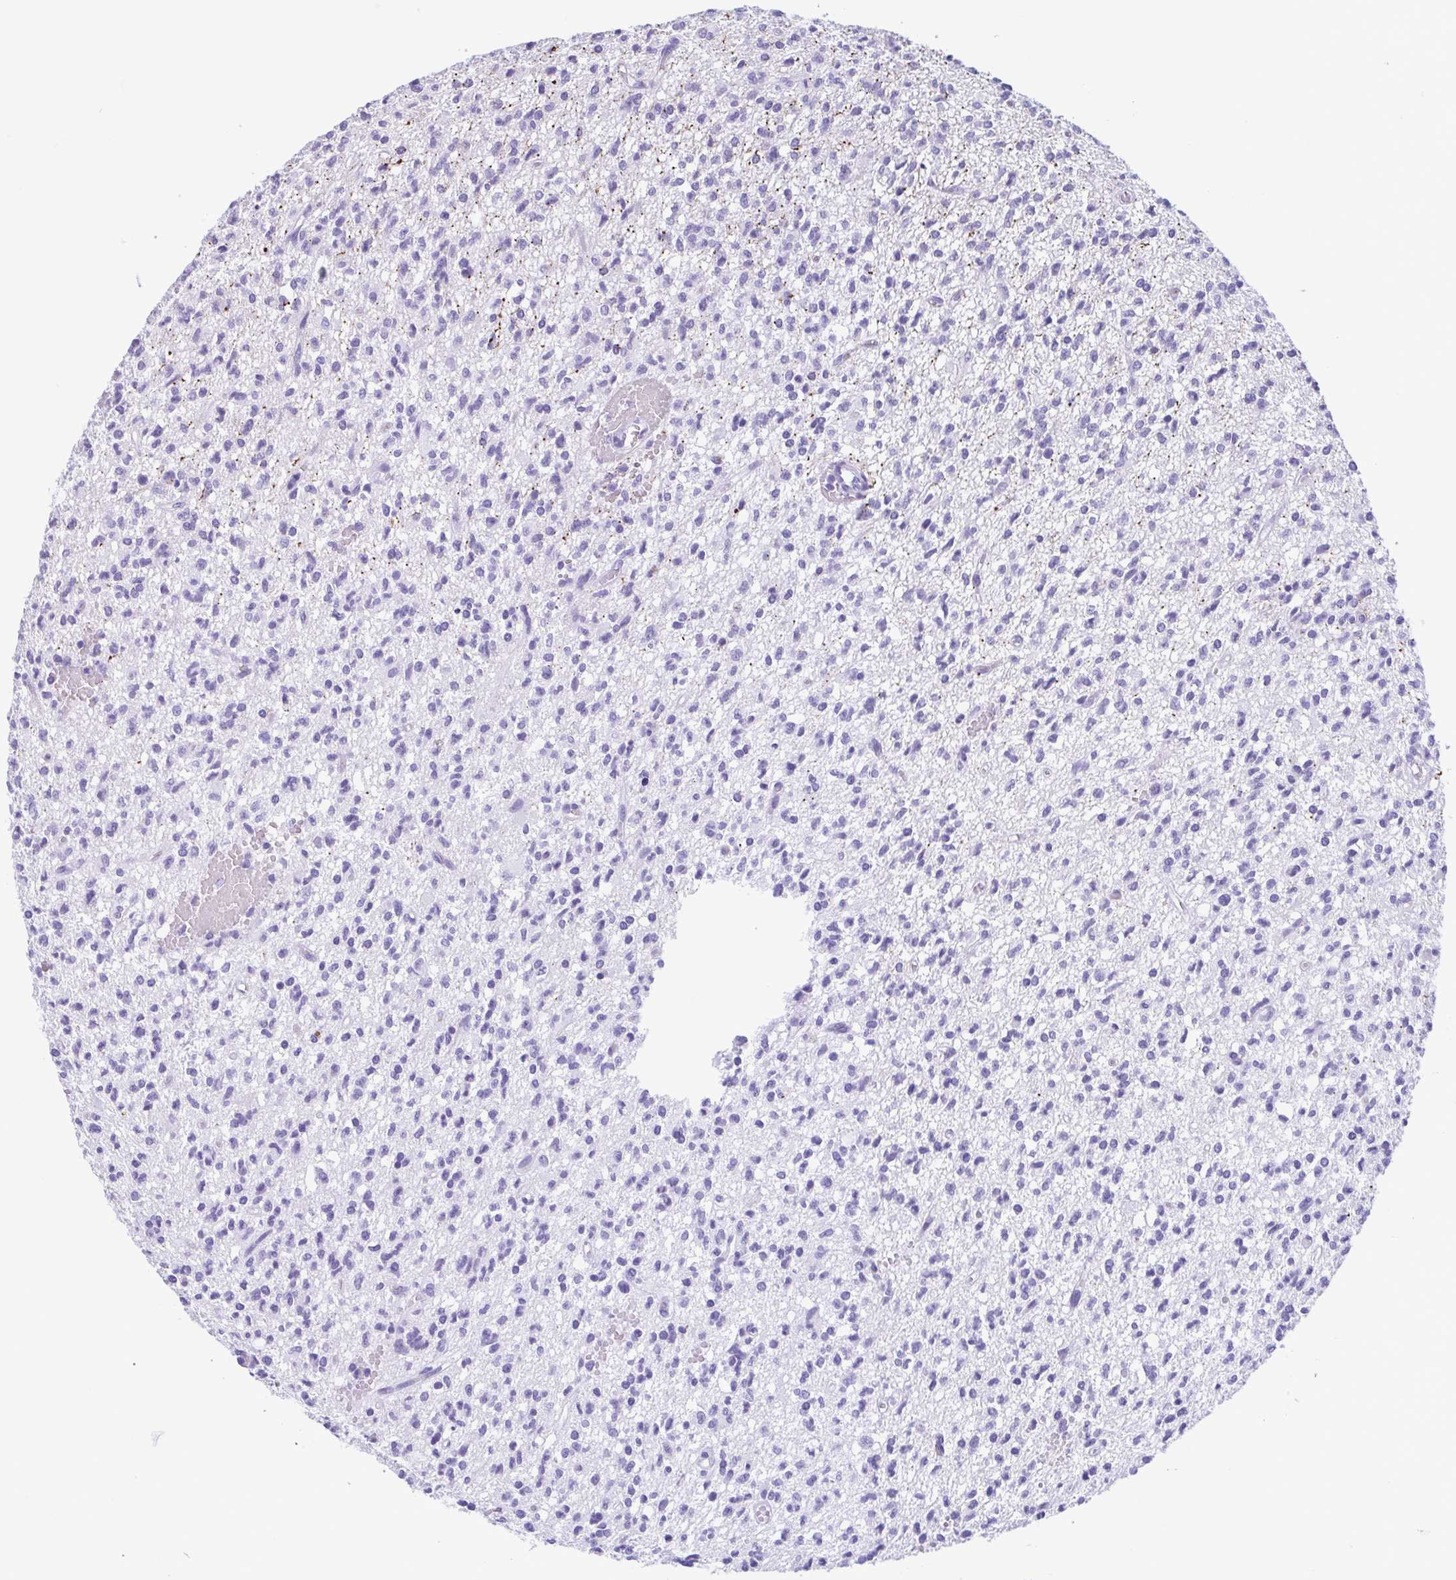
{"staining": {"intensity": "negative", "quantity": "none", "location": "none"}, "tissue": "glioma", "cell_type": "Tumor cells", "image_type": "cancer", "snomed": [{"axis": "morphology", "description": "Glioma, malignant, Low grade"}, {"axis": "topography", "description": "Brain"}], "caption": "Micrograph shows no protein positivity in tumor cells of malignant low-grade glioma tissue. (DAB (3,3'-diaminobenzidine) immunohistochemistry visualized using brightfield microscopy, high magnification).", "gene": "TCEAL3", "patient": {"sex": "male", "age": 64}}